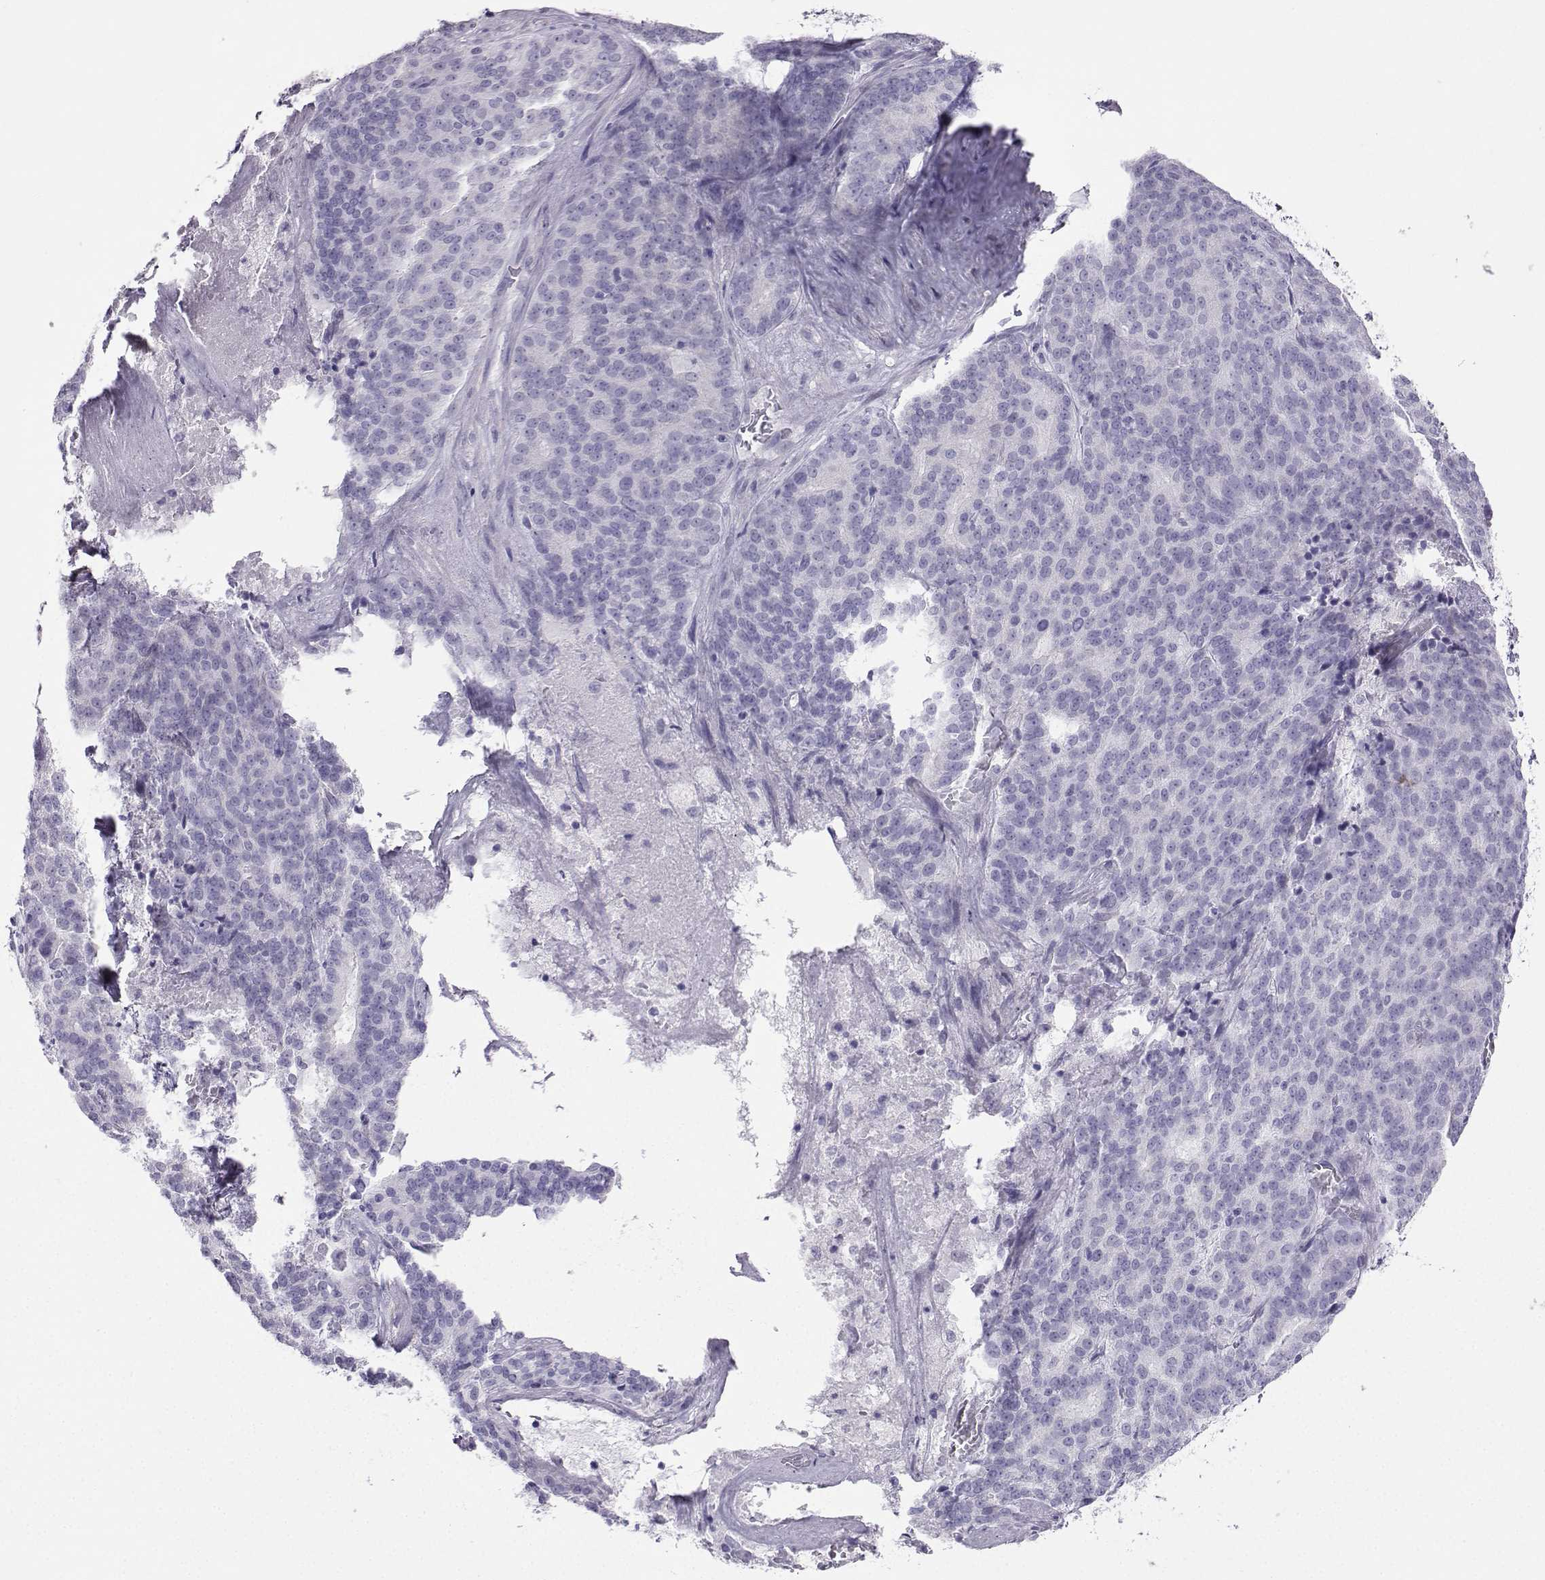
{"staining": {"intensity": "negative", "quantity": "none", "location": "none"}, "tissue": "liver cancer", "cell_type": "Tumor cells", "image_type": "cancer", "snomed": [{"axis": "morphology", "description": "Cholangiocarcinoma"}, {"axis": "topography", "description": "Liver"}], "caption": "This is an IHC micrograph of human liver cancer (cholangiocarcinoma). There is no expression in tumor cells.", "gene": "KIF17", "patient": {"sex": "female", "age": 47}}